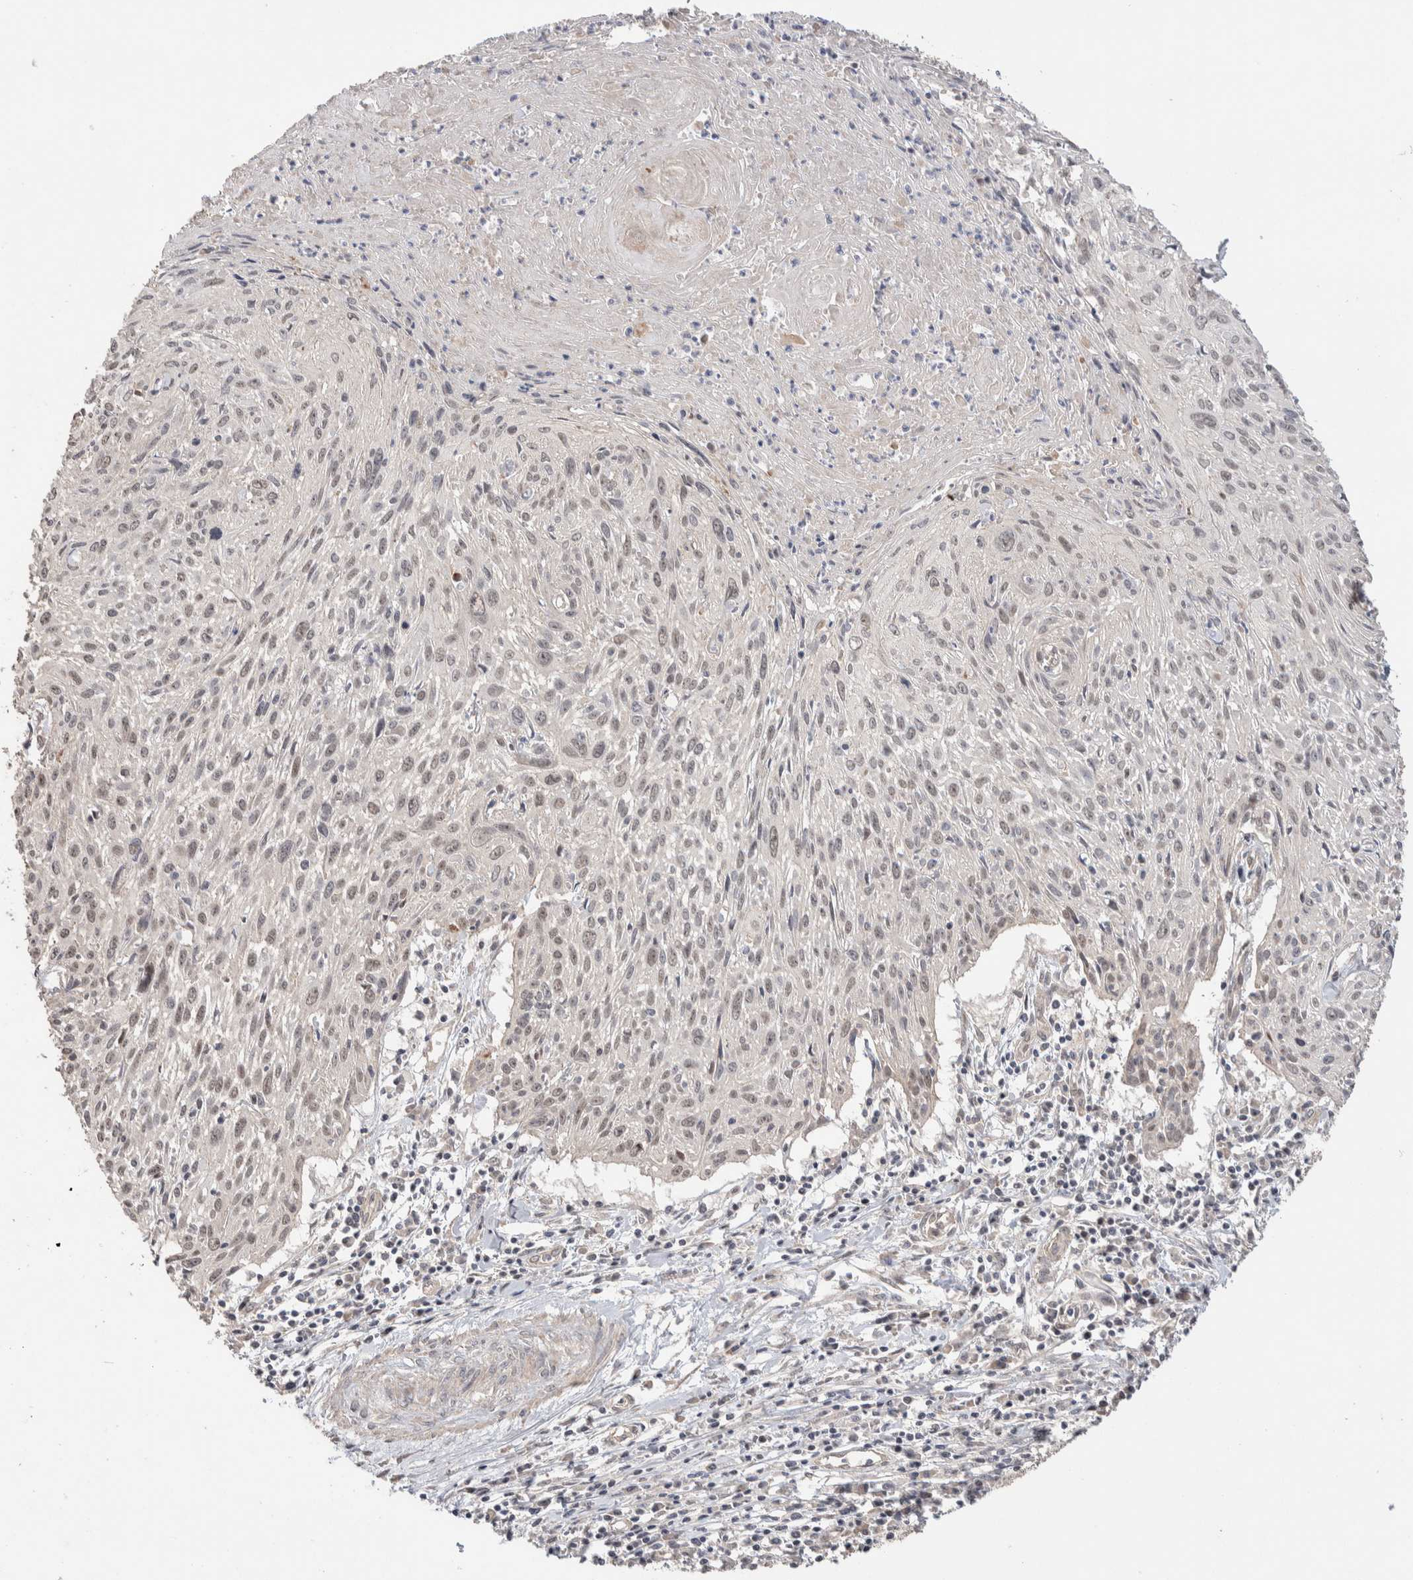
{"staining": {"intensity": "weak", "quantity": "25%-75%", "location": "nuclear"}, "tissue": "cervical cancer", "cell_type": "Tumor cells", "image_type": "cancer", "snomed": [{"axis": "morphology", "description": "Squamous cell carcinoma, NOS"}, {"axis": "topography", "description": "Cervix"}], "caption": "This is a histology image of immunohistochemistry (IHC) staining of cervical cancer (squamous cell carcinoma), which shows weak staining in the nuclear of tumor cells.", "gene": "PRDM15", "patient": {"sex": "female", "age": 51}}